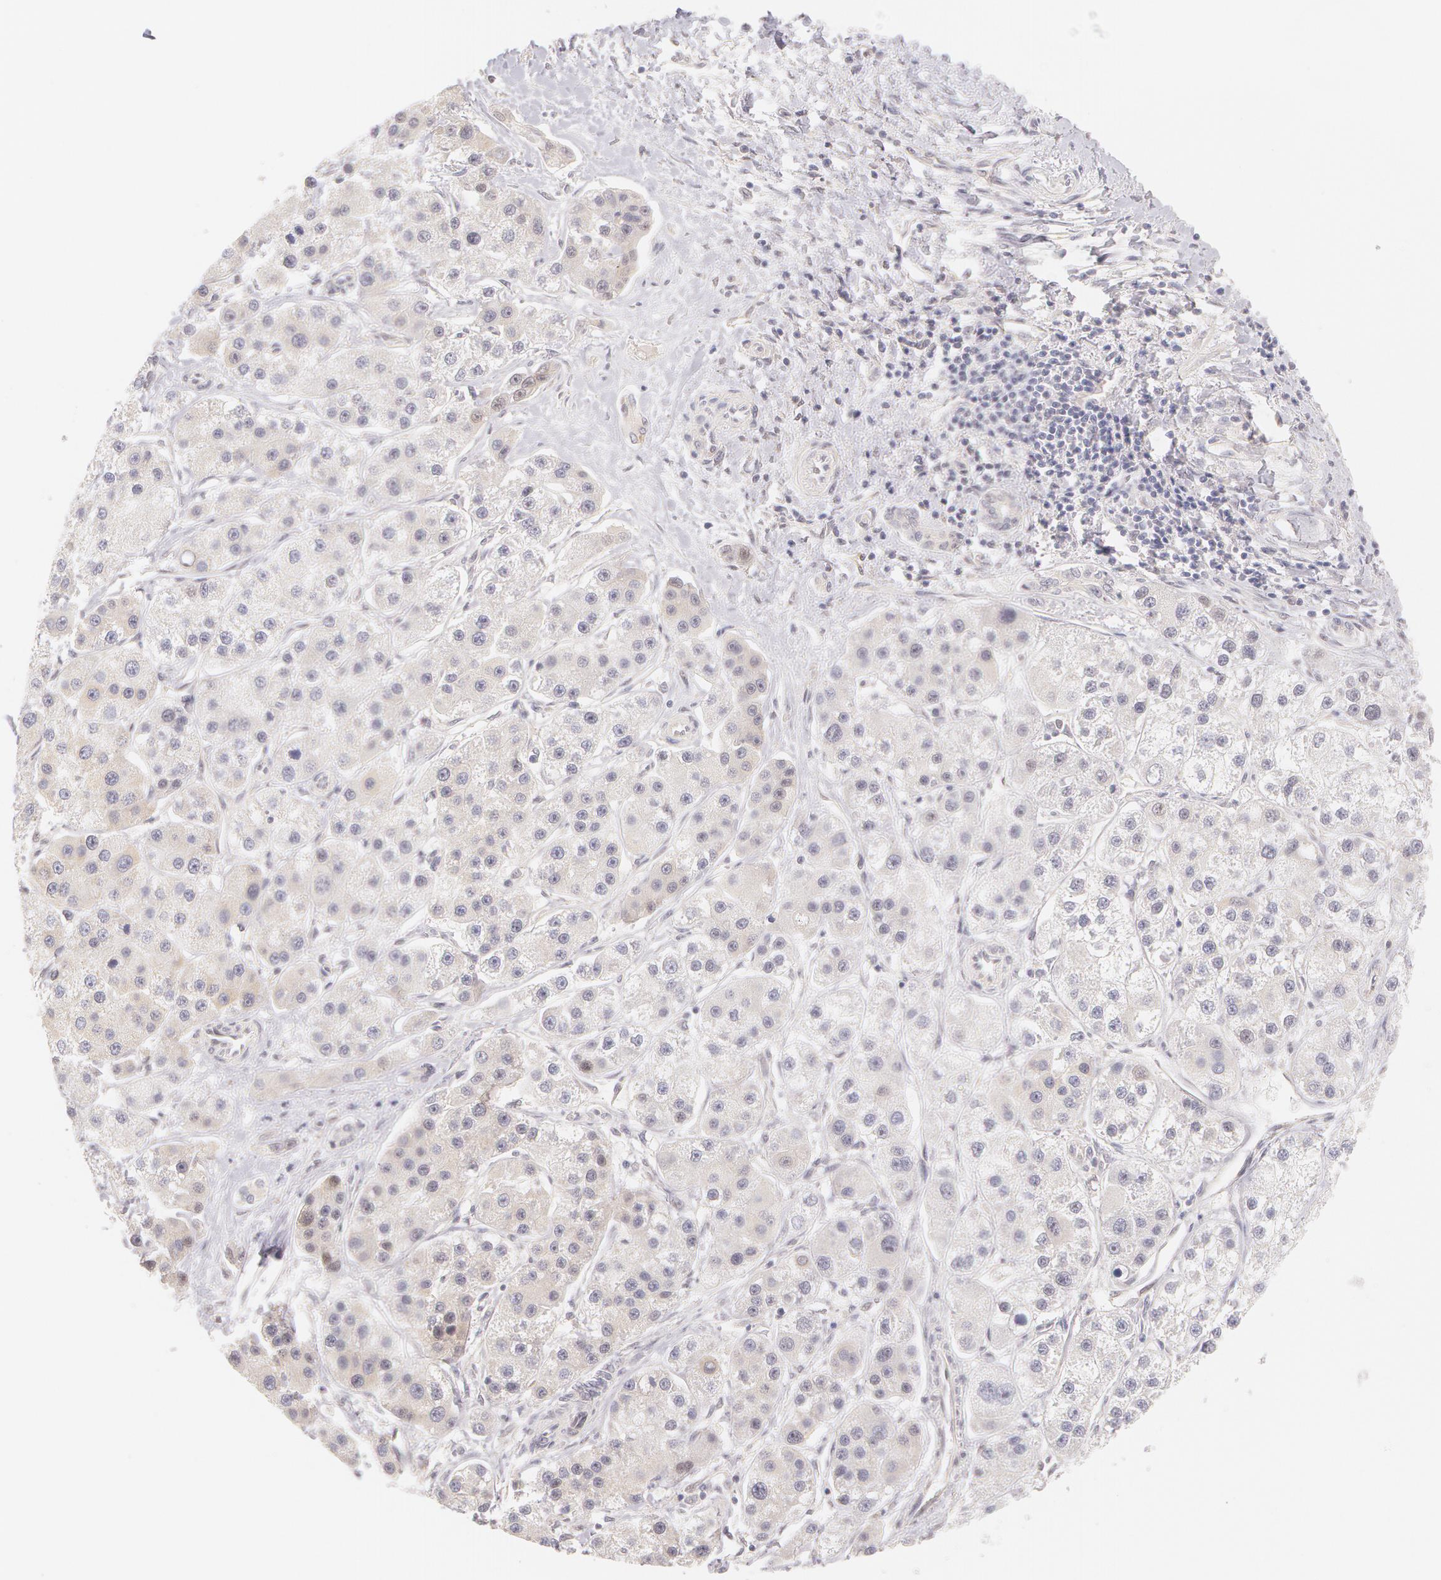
{"staining": {"intensity": "negative", "quantity": "none", "location": "none"}, "tissue": "liver cancer", "cell_type": "Tumor cells", "image_type": "cancer", "snomed": [{"axis": "morphology", "description": "Carcinoma, Hepatocellular, NOS"}, {"axis": "topography", "description": "Liver"}], "caption": "Image shows no significant protein expression in tumor cells of liver cancer.", "gene": "ZNF597", "patient": {"sex": "female", "age": 85}}